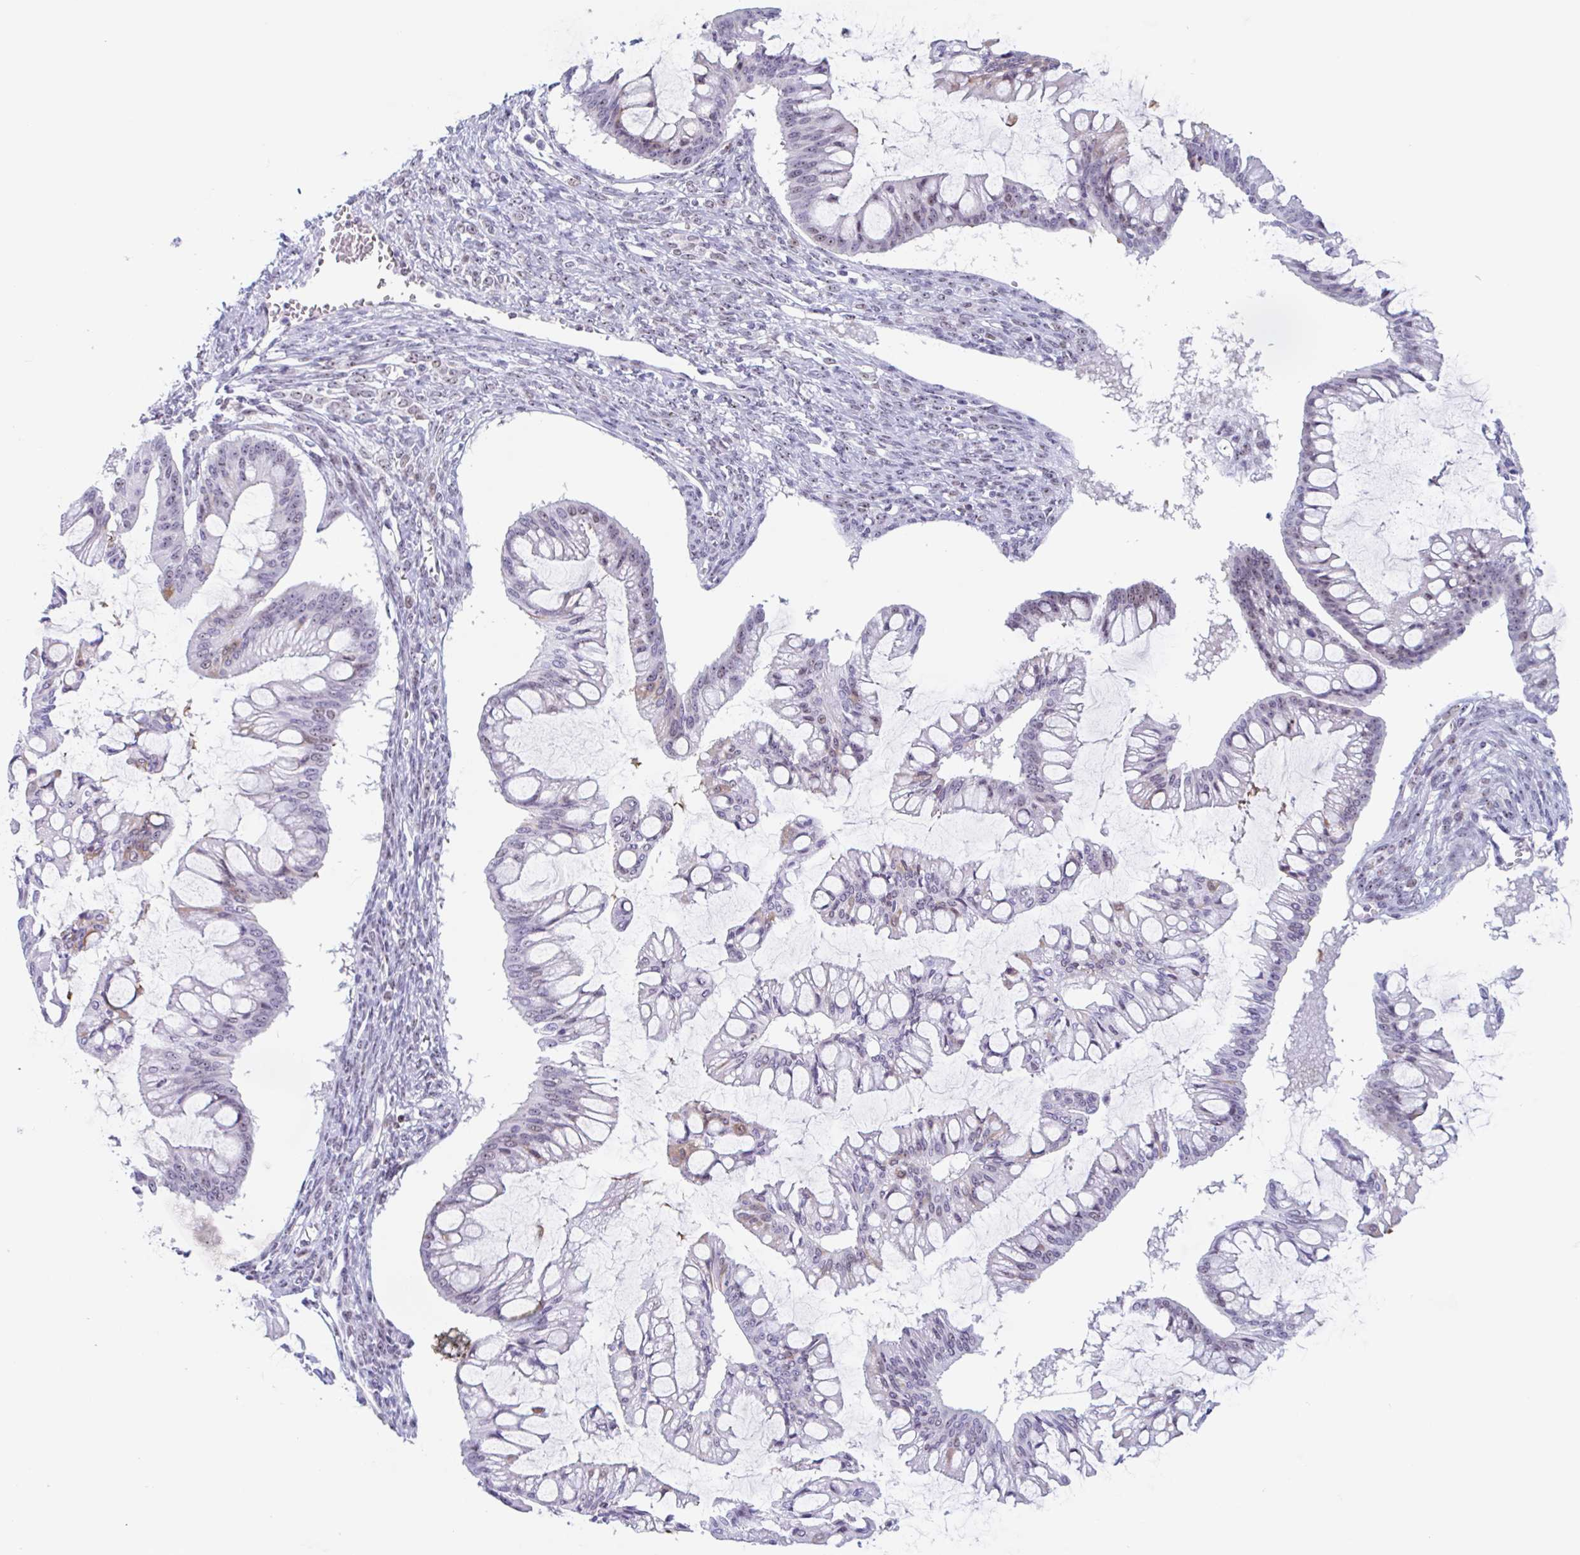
{"staining": {"intensity": "weak", "quantity": "<25%", "location": "nuclear"}, "tissue": "ovarian cancer", "cell_type": "Tumor cells", "image_type": "cancer", "snomed": [{"axis": "morphology", "description": "Cystadenocarcinoma, mucinous, NOS"}, {"axis": "topography", "description": "Ovary"}], "caption": "Immunohistochemical staining of human ovarian cancer demonstrates no significant staining in tumor cells. Nuclei are stained in blue.", "gene": "LENG9", "patient": {"sex": "female", "age": 73}}